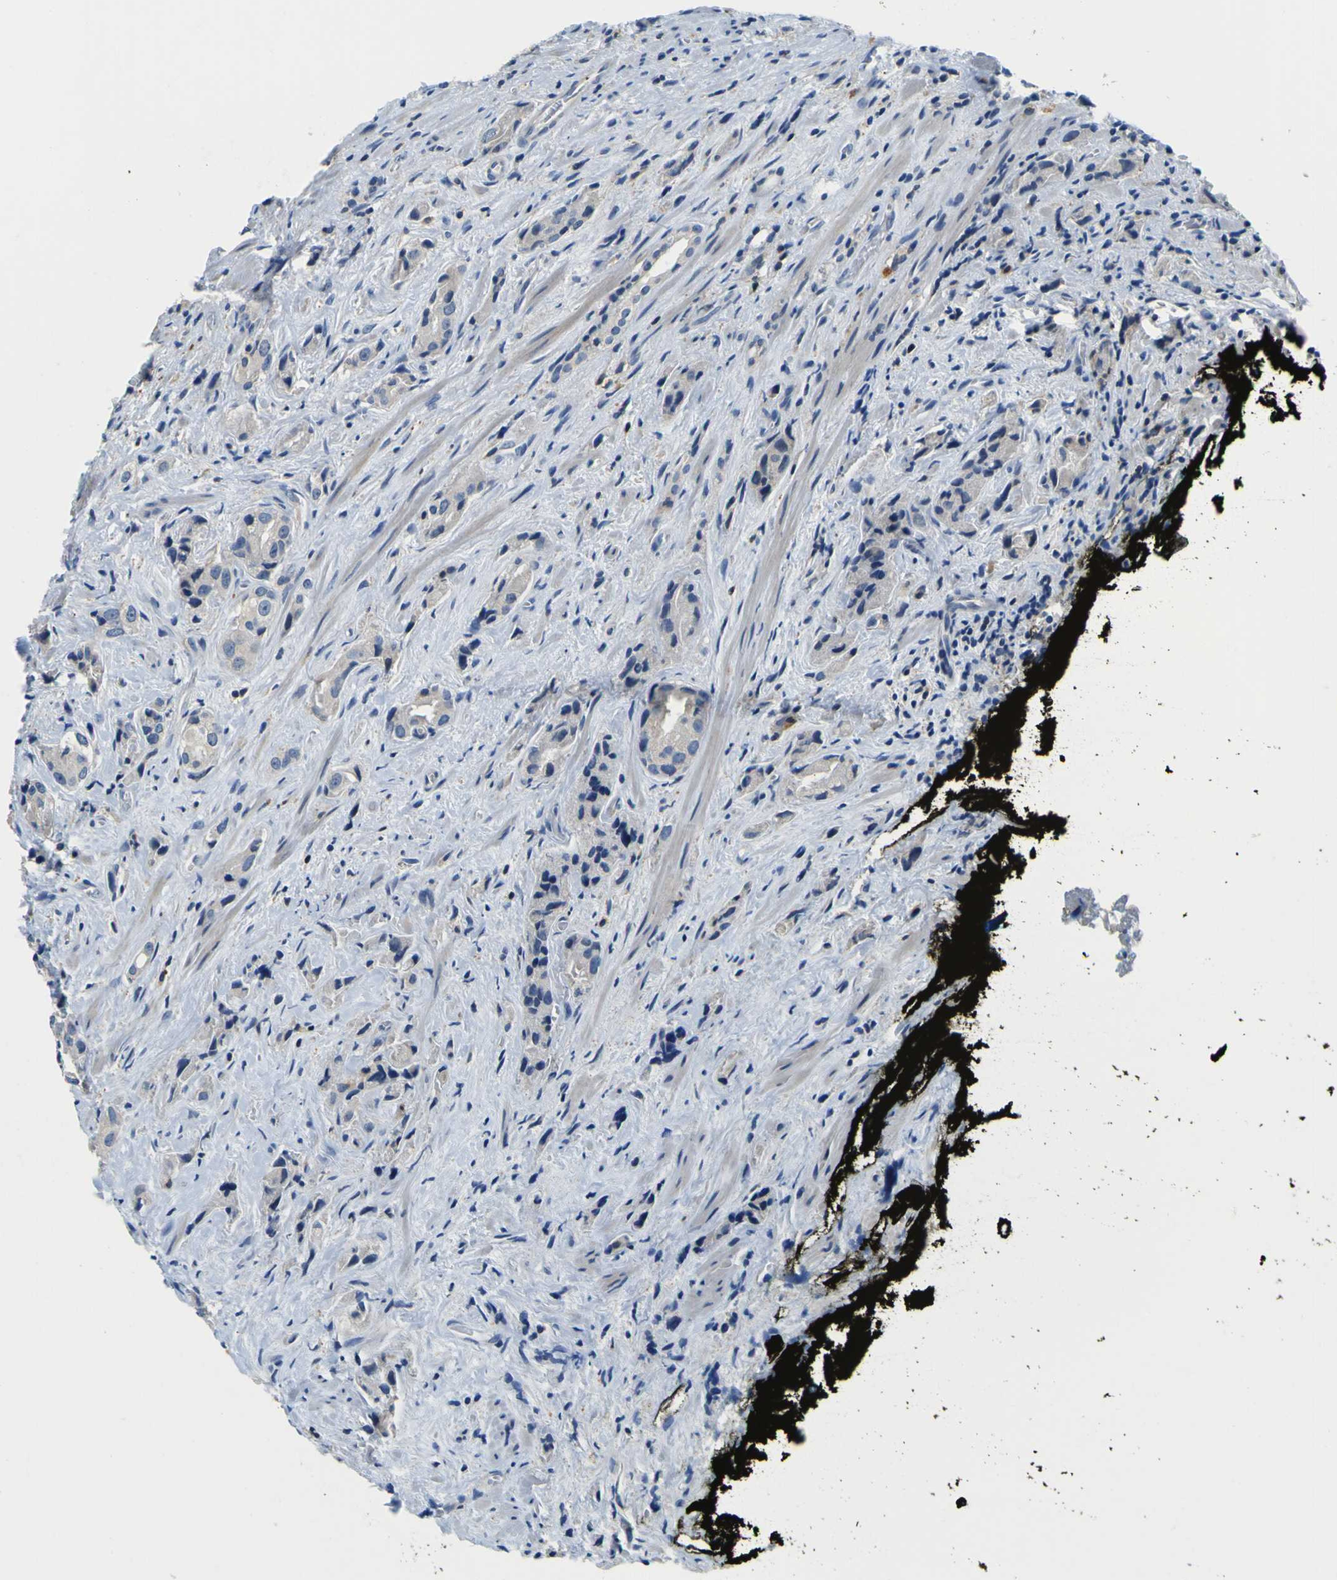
{"staining": {"intensity": "negative", "quantity": "none", "location": "none"}, "tissue": "prostate cancer", "cell_type": "Tumor cells", "image_type": "cancer", "snomed": [{"axis": "morphology", "description": "Adenocarcinoma, High grade"}, {"axis": "topography", "description": "Prostate"}], "caption": "Photomicrograph shows no significant protein expression in tumor cells of prostate cancer (high-grade adenocarcinoma). The staining is performed using DAB (3,3'-diaminobenzidine) brown chromogen with nuclei counter-stained in using hematoxylin.", "gene": "TNIK", "patient": {"sex": "male", "age": 71}}